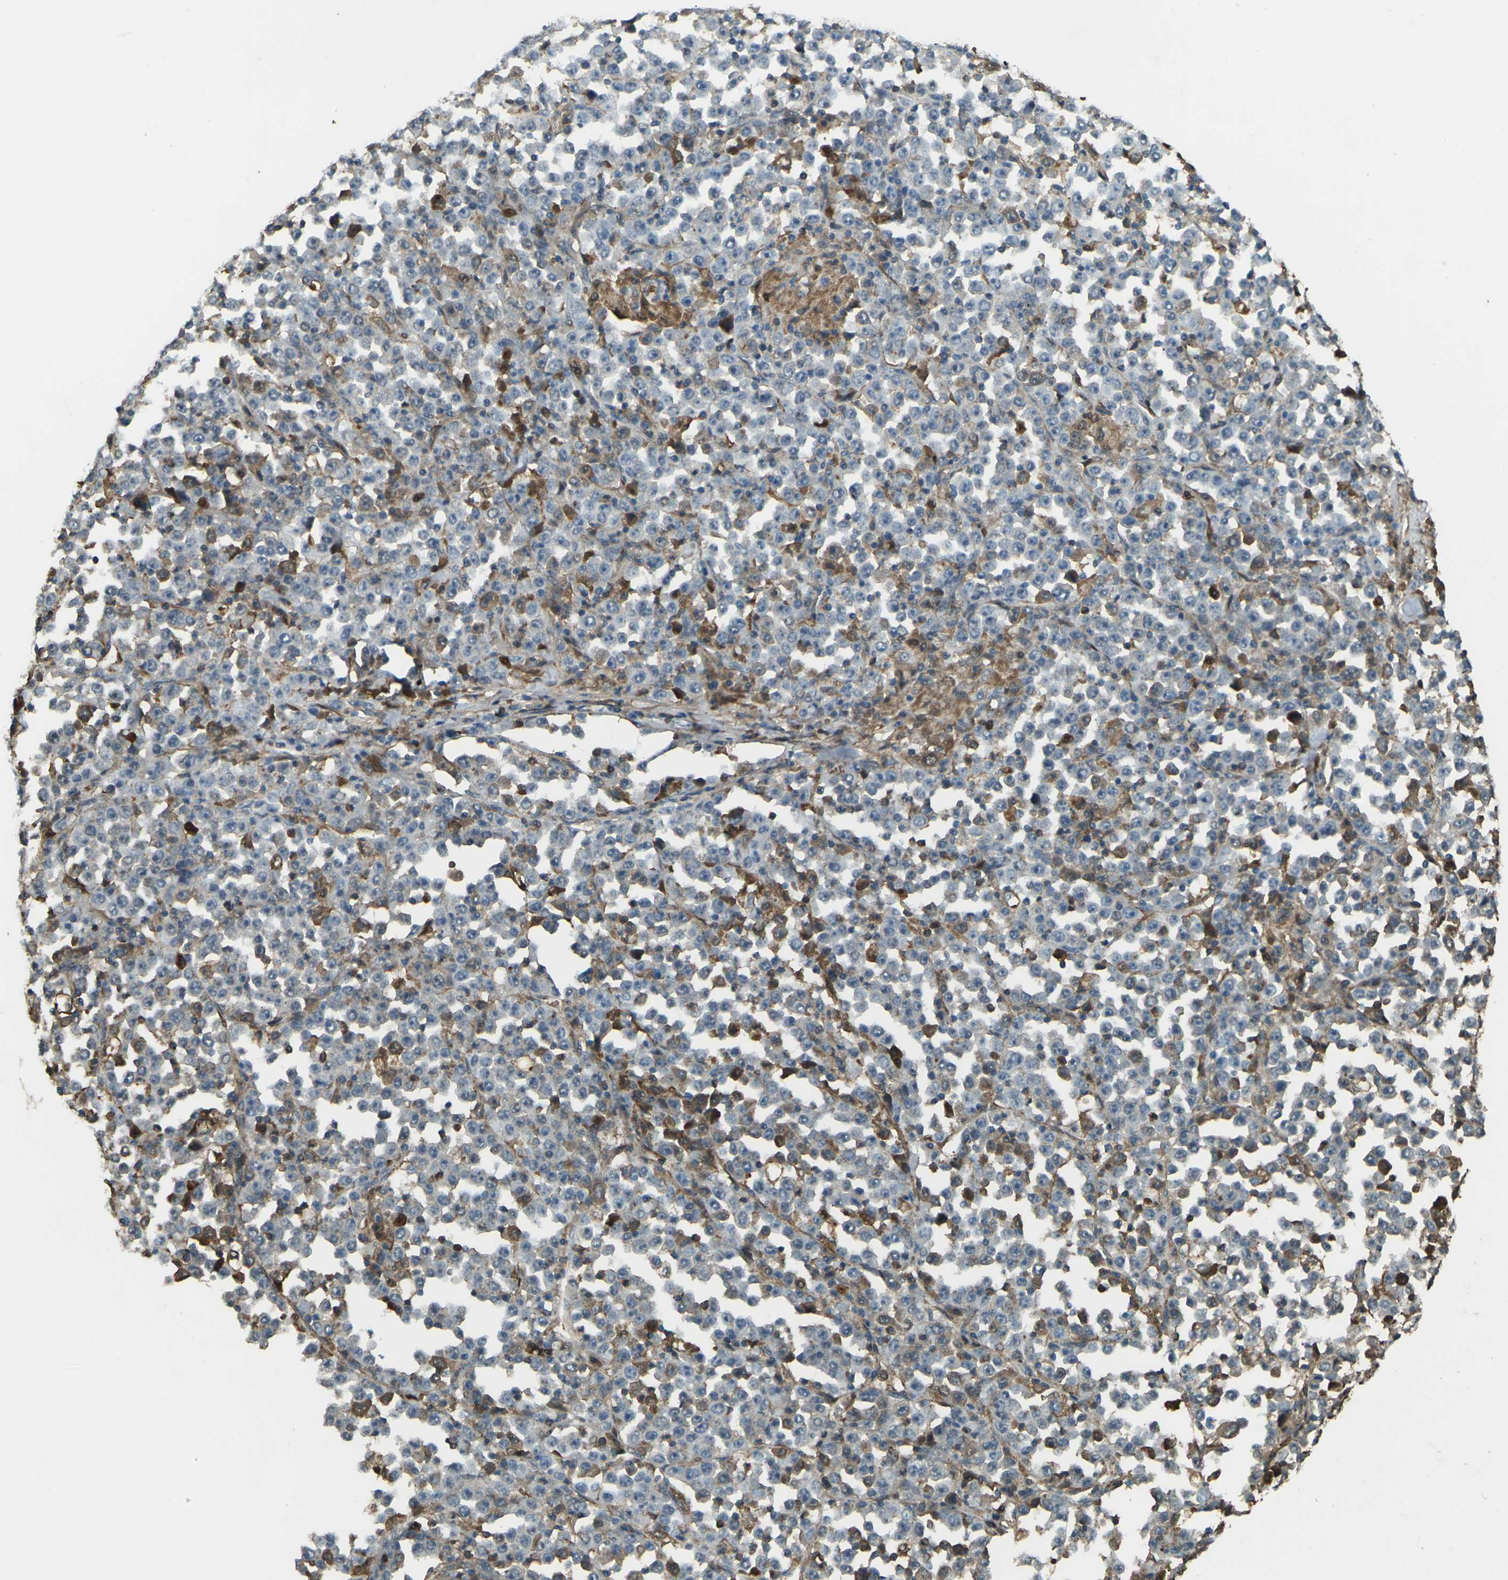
{"staining": {"intensity": "moderate", "quantity": "25%-75%", "location": "cytoplasmic/membranous"}, "tissue": "stomach cancer", "cell_type": "Tumor cells", "image_type": "cancer", "snomed": [{"axis": "morphology", "description": "Normal tissue, NOS"}, {"axis": "morphology", "description": "Adenocarcinoma, NOS"}, {"axis": "topography", "description": "Stomach, upper"}, {"axis": "topography", "description": "Stomach"}], "caption": "DAB (3,3'-diaminobenzidine) immunohistochemical staining of human stomach cancer (adenocarcinoma) exhibits moderate cytoplasmic/membranous protein expression in about 25%-75% of tumor cells.", "gene": "CYP1B1", "patient": {"sex": "male", "age": 59}}